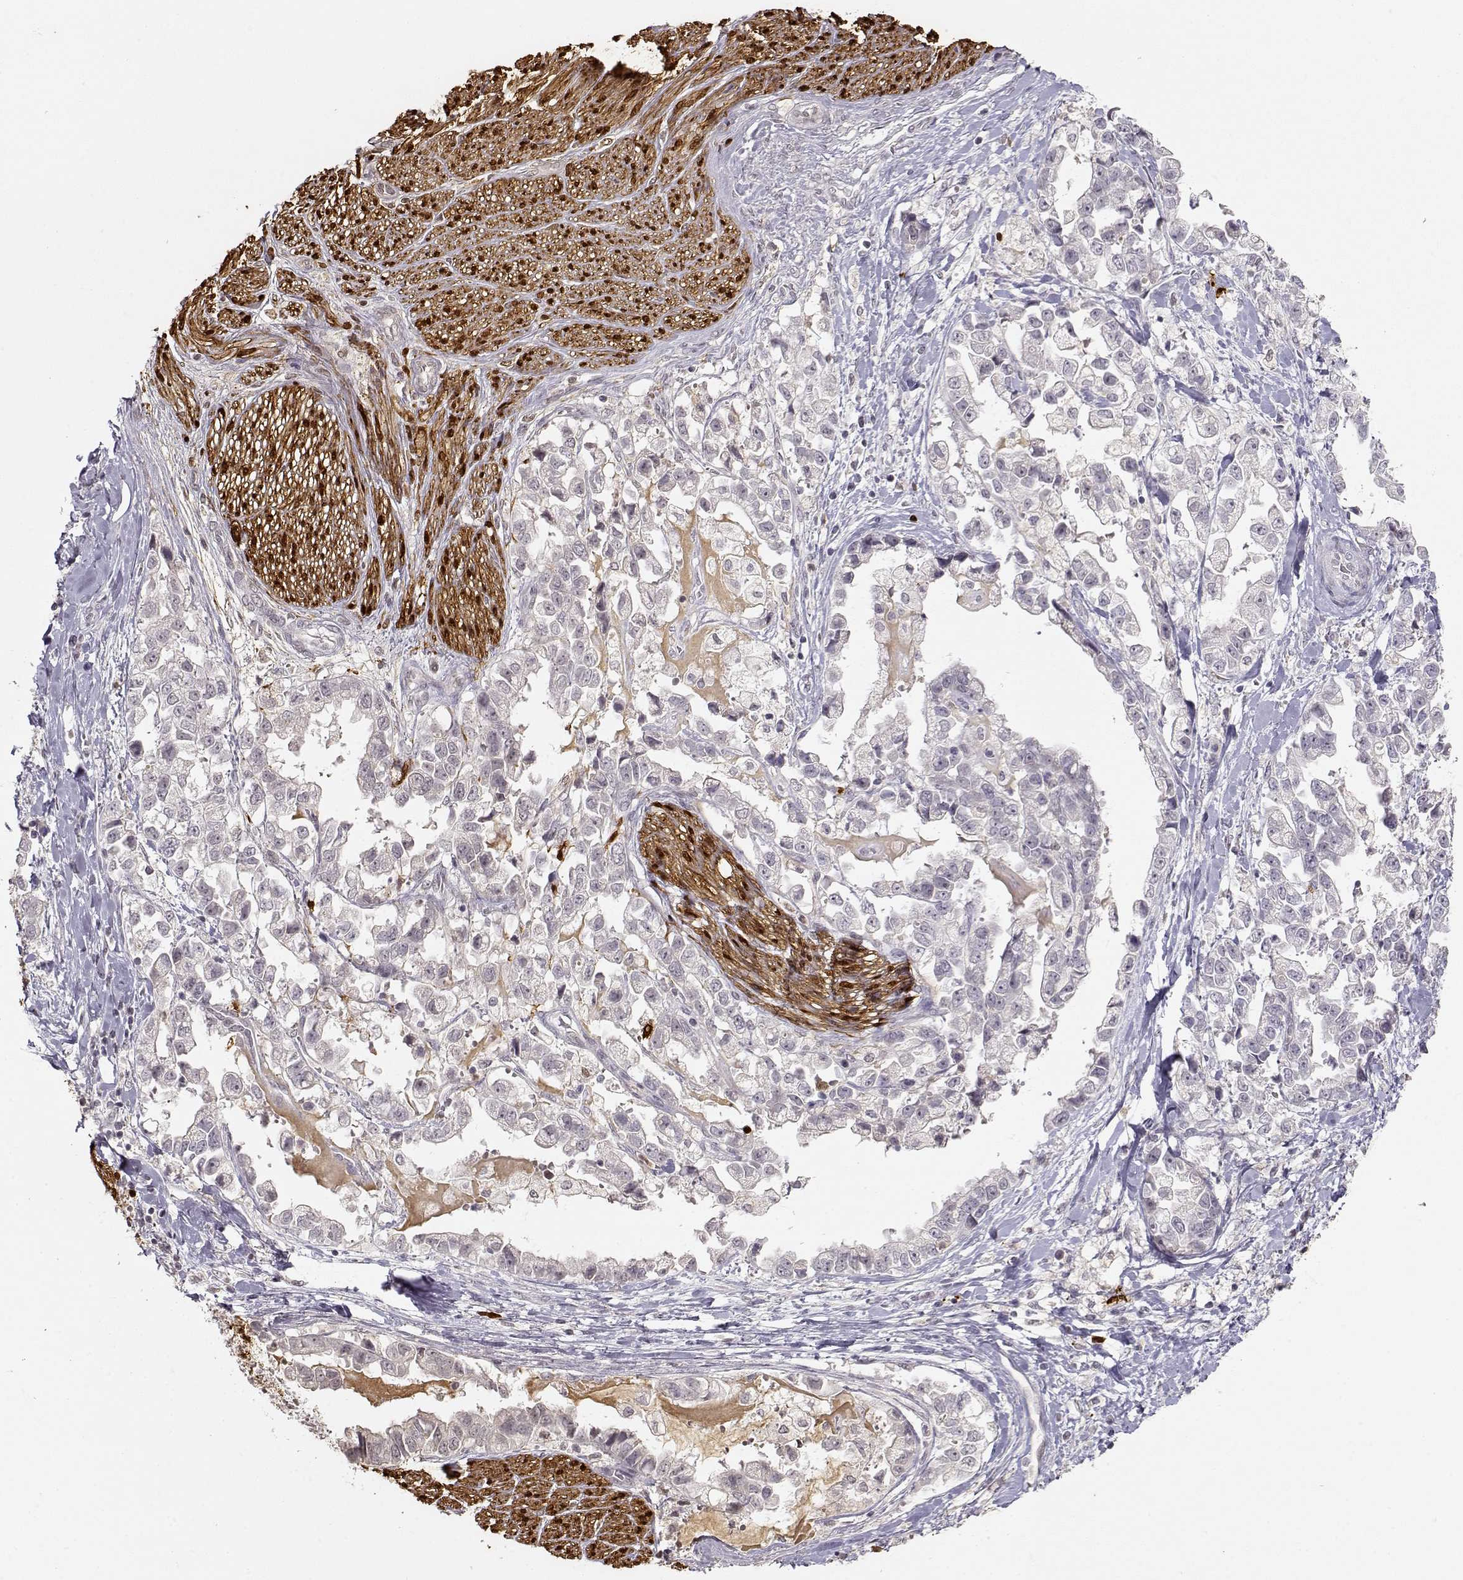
{"staining": {"intensity": "negative", "quantity": "none", "location": "none"}, "tissue": "stomach cancer", "cell_type": "Tumor cells", "image_type": "cancer", "snomed": [{"axis": "morphology", "description": "Adenocarcinoma, NOS"}, {"axis": "topography", "description": "Stomach"}], "caption": "Tumor cells show no significant protein expression in stomach cancer.", "gene": "S100B", "patient": {"sex": "male", "age": 59}}